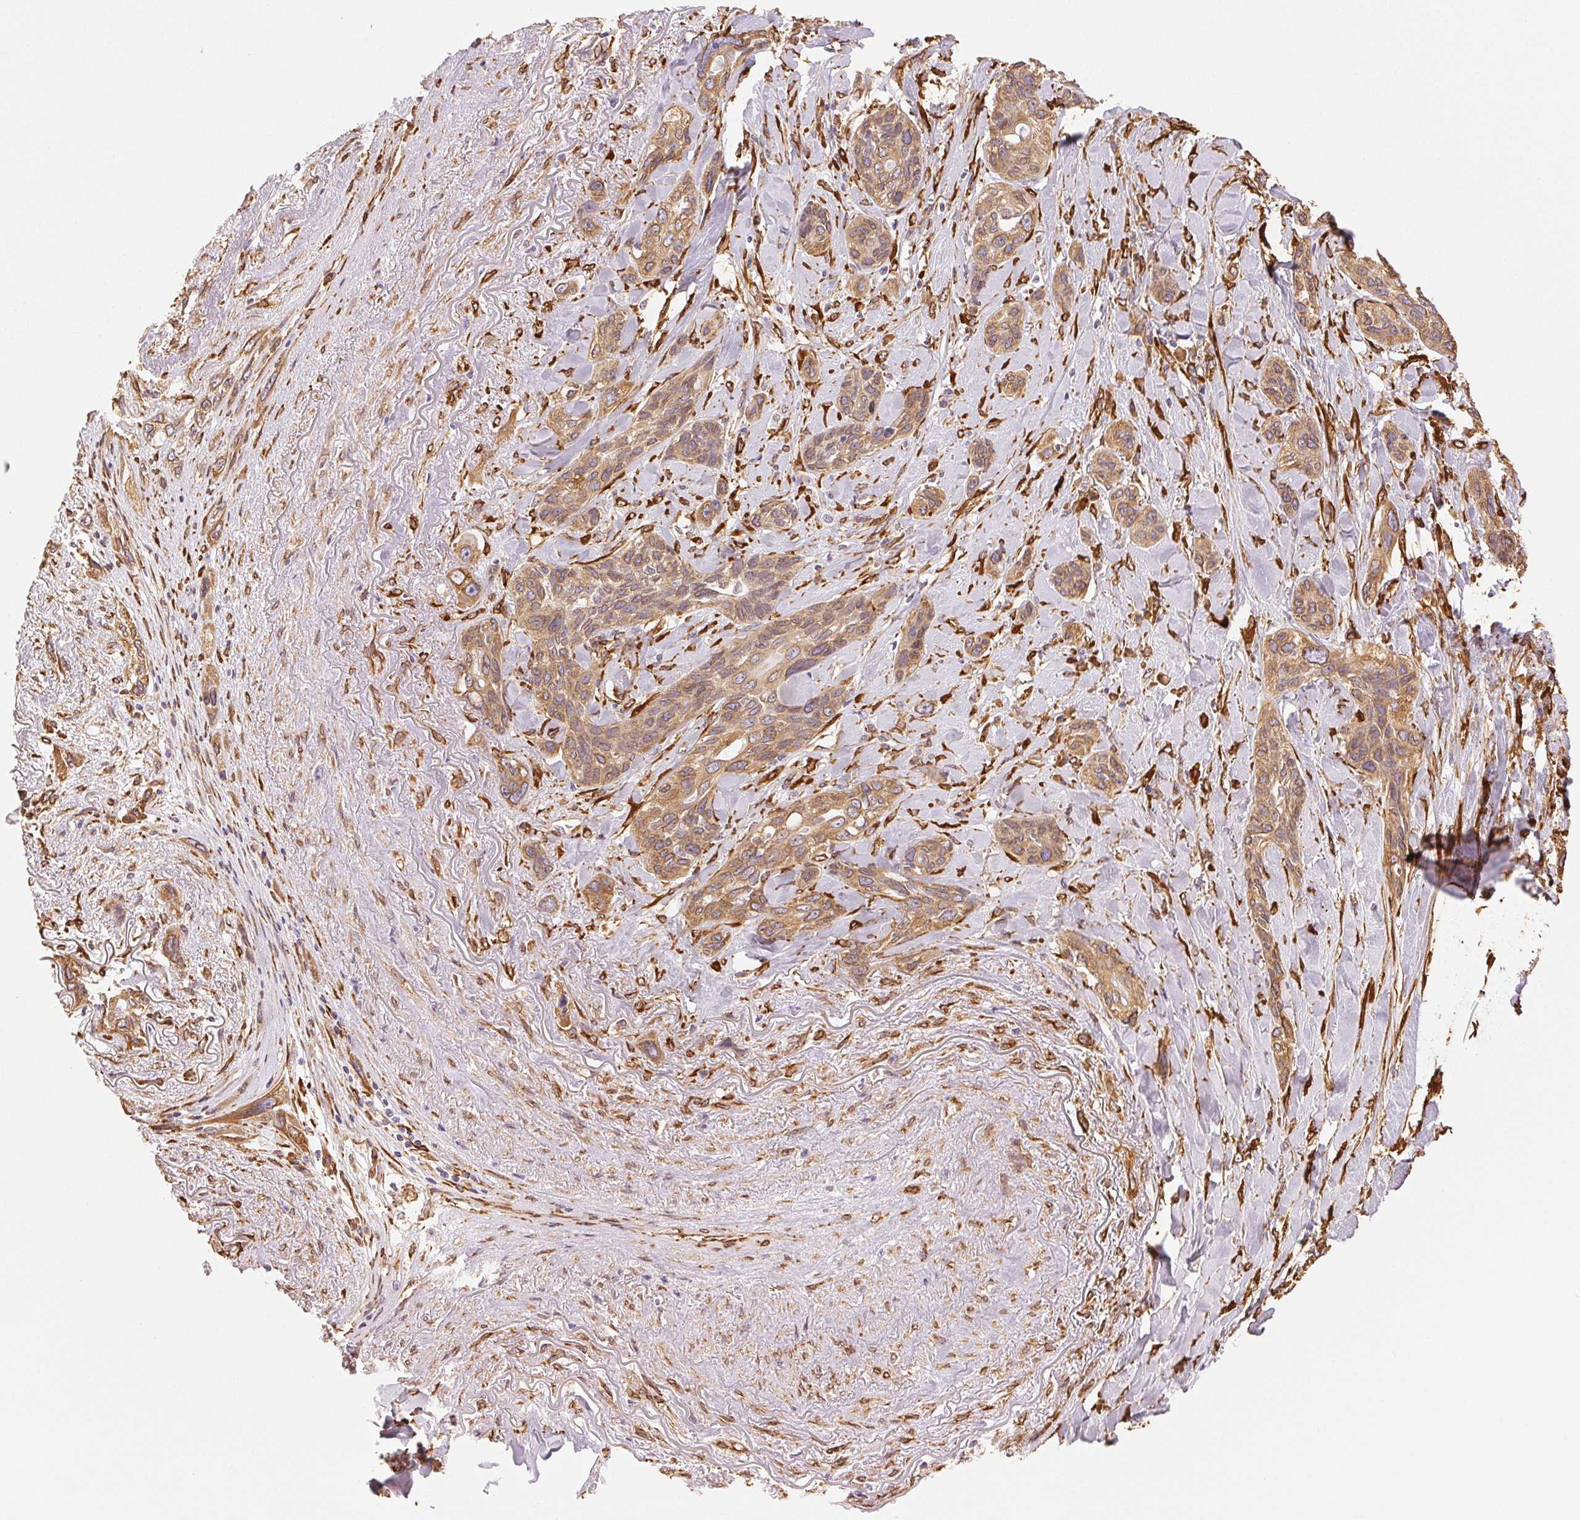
{"staining": {"intensity": "moderate", "quantity": ">75%", "location": "cytoplasmic/membranous"}, "tissue": "lung cancer", "cell_type": "Tumor cells", "image_type": "cancer", "snomed": [{"axis": "morphology", "description": "Squamous cell carcinoma, NOS"}, {"axis": "topography", "description": "Lung"}], "caption": "Tumor cells display medium levels of moderate cytoplasmic/membranous positivity in approximately >75% of cells in lung cancer. (Stains: DAB (3,3'-diaminobenzidine) in brown, nuclei in blue, Microscopy: brightfield microscopy at high magnification).", "gene": "RCN3", "patient": {"sex": "female", "age": 70}}